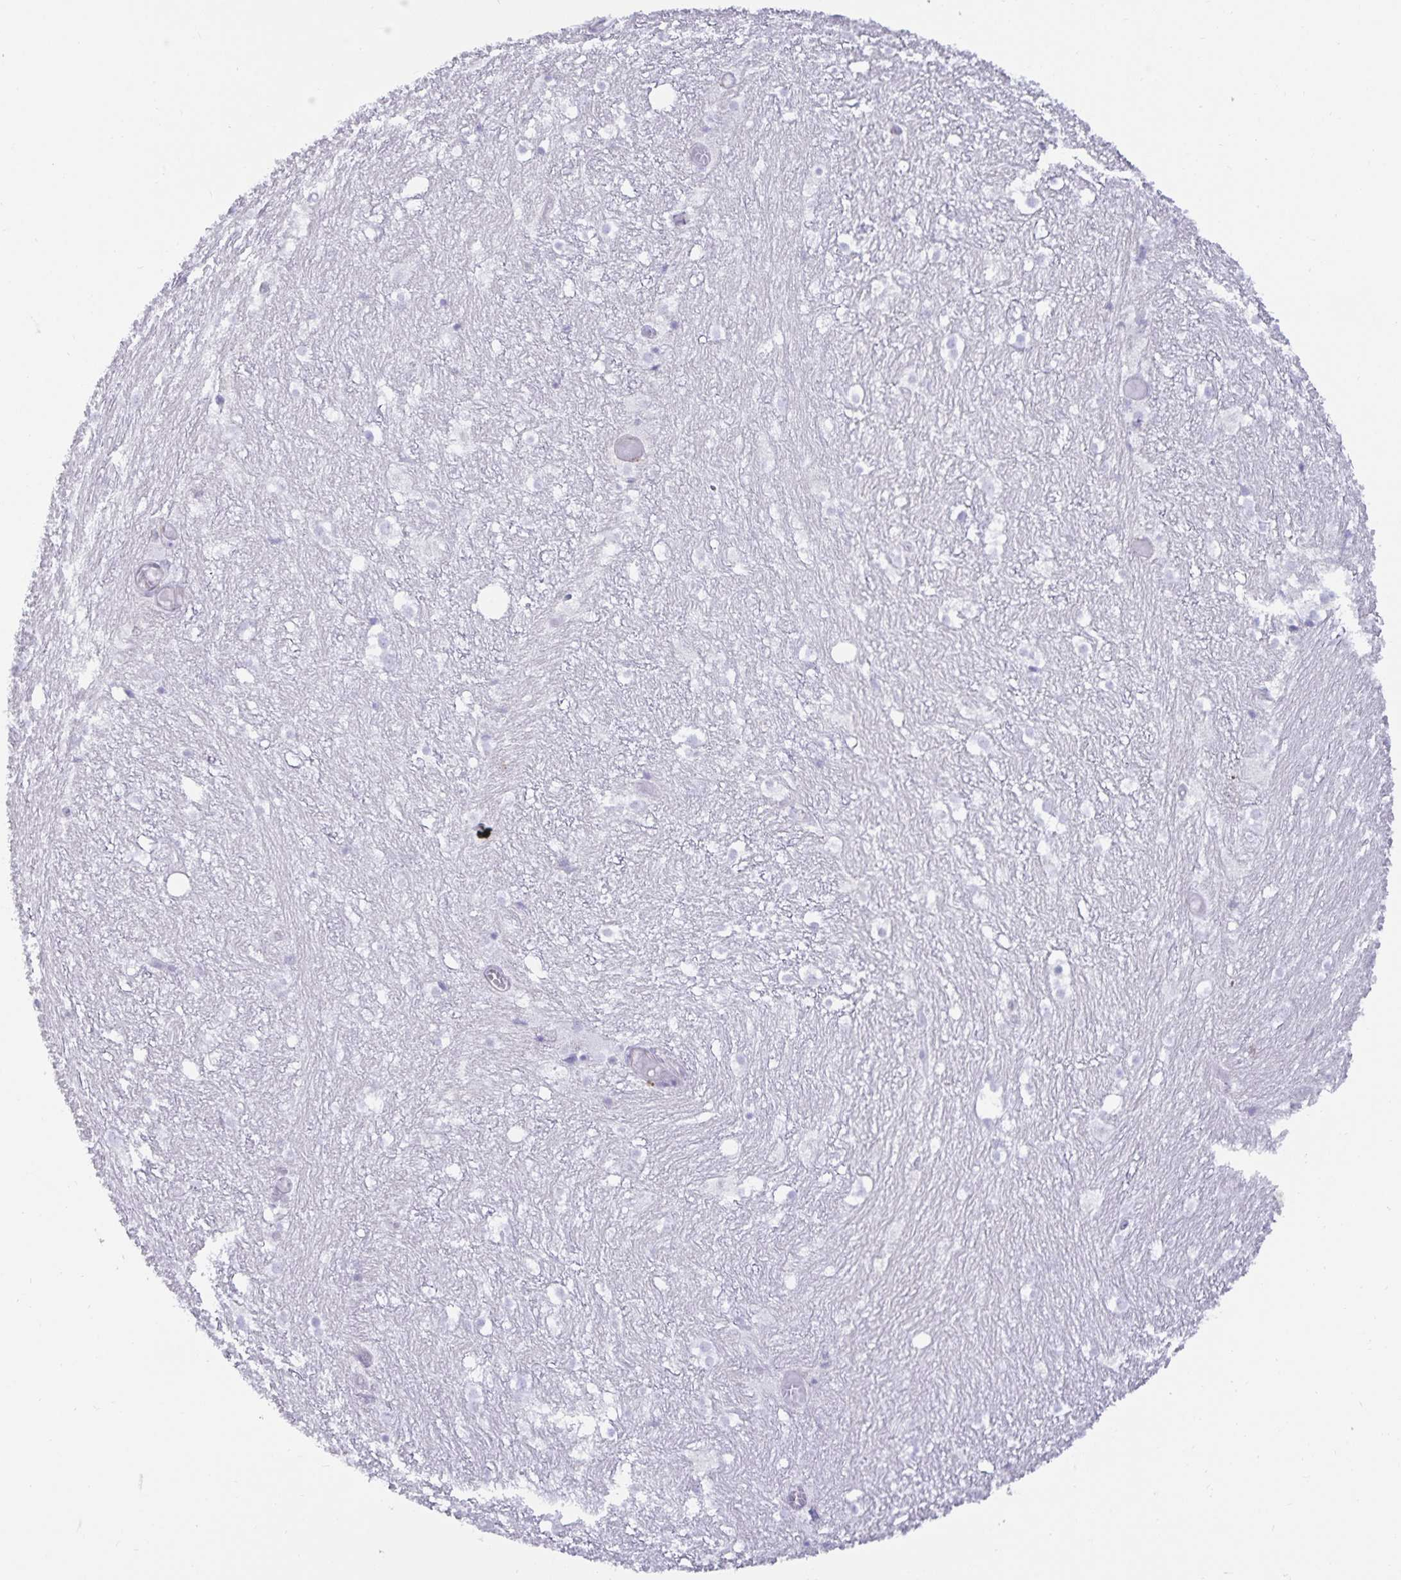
{"staining": {"intensity": "negative", "quantity": "none", "location": "none"}, "tissue": "hippocampus", "cell_type": "Glial cells", "image_type": "normal", "snomed": [{"axis": "morphology", "description": "Normal tissue, NOS"}, {"axis": "topography", "description": "Hippocampus"}], "caption": "Immunohistochemical staining of normal hippocampus demonstrates no significant expression in glial cells. The staining was performed using DAB (3,3'-diaminobenzidine) to visualize the protein expression in brown, while the nuclei were stained in blue with hematoxylin (Magnification: 20x).", "gene": "SPAG4", "patient": {"sex": "female", "age": 52}}